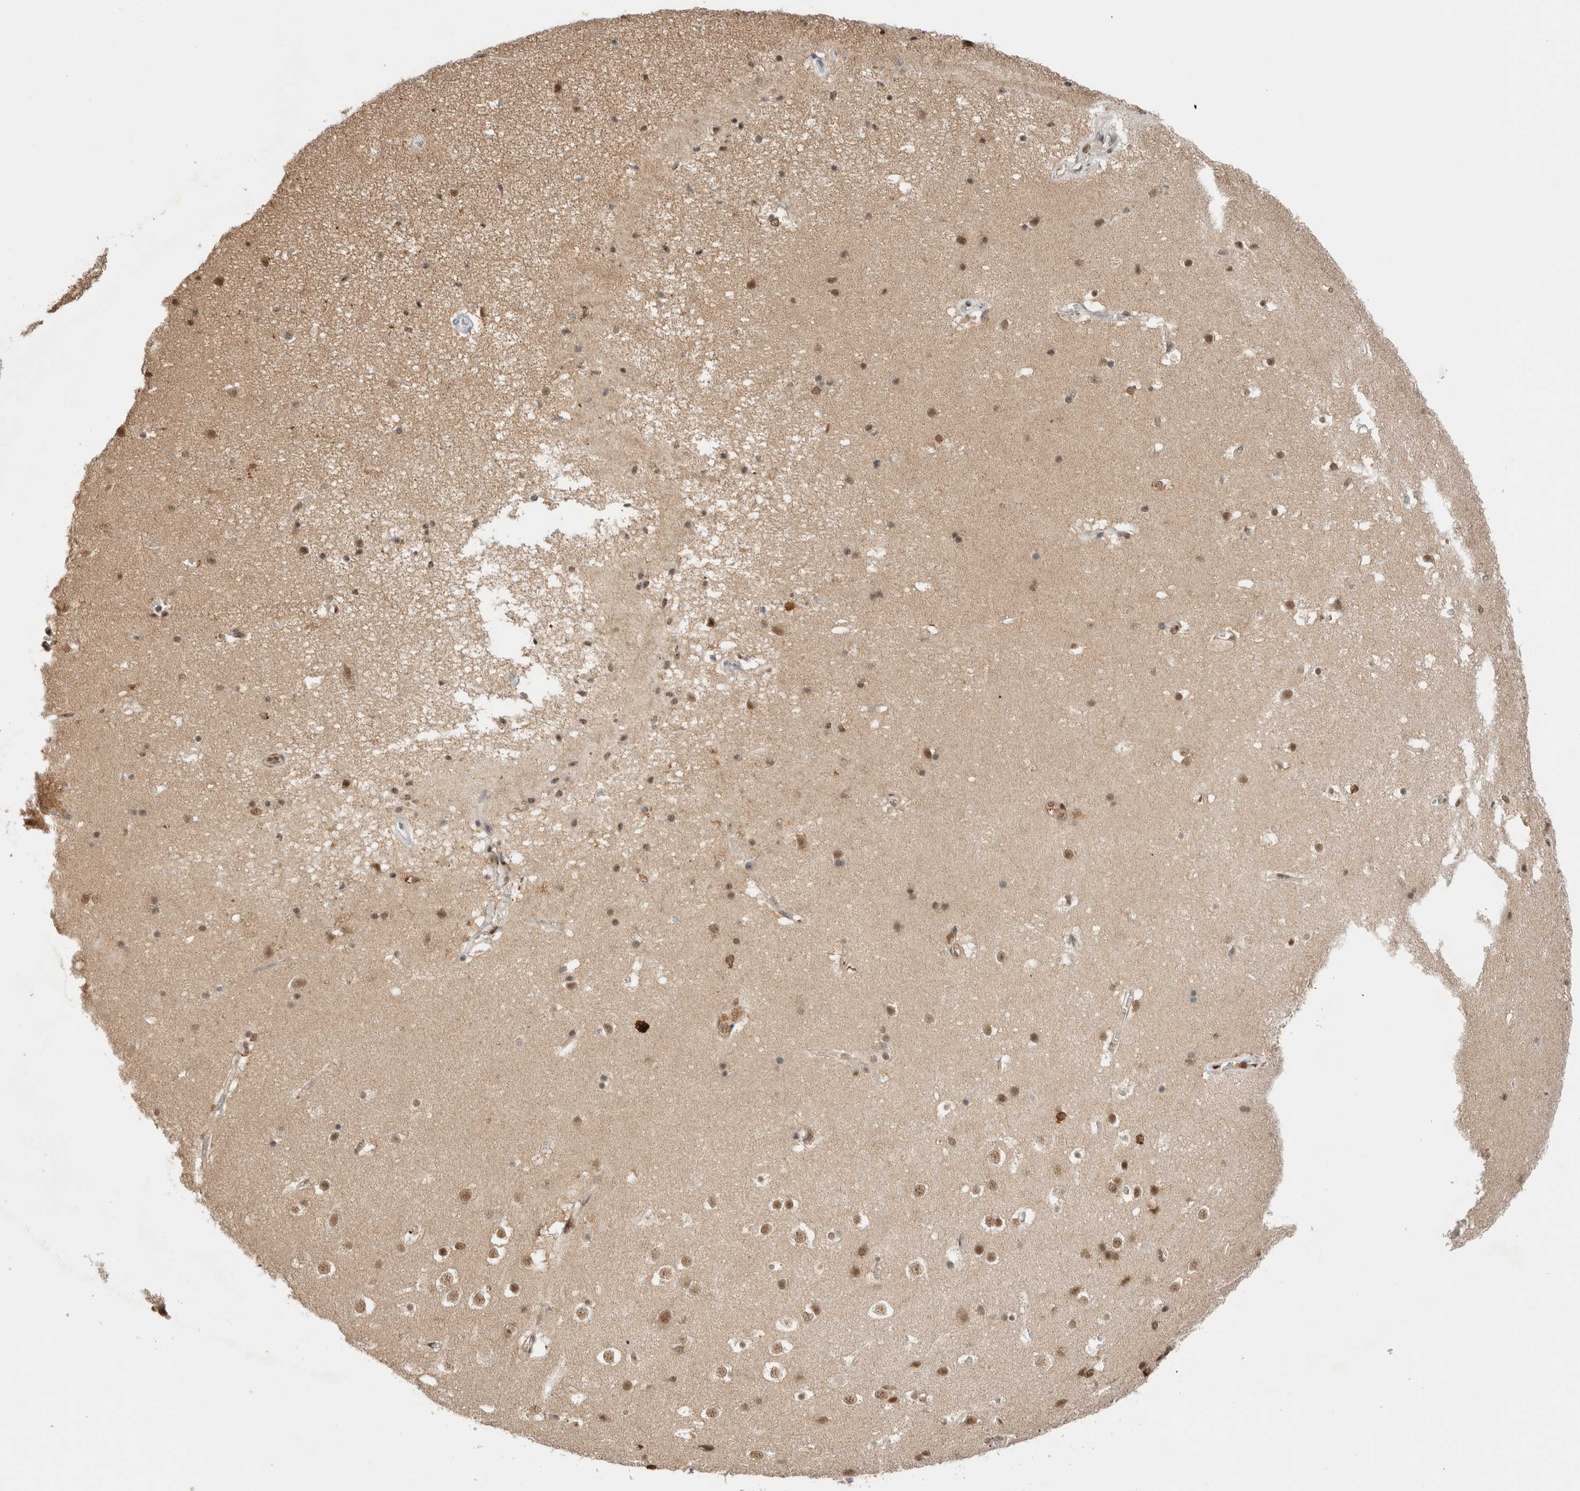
{"staining": {"intensity": "moderate", "quantity": ">75%", "location": "nuclear"}, "tissue": "cerebral cortex", "cell_type": "Endothelial cells", "image_type": "normal", "snomed": [{"axis": "morphology", "description": "Normal tissue, NOS"}, {"axis": "topography", "description": "Cerebral cortex"}], "caption": "Endothelial cells display moderate nuclear positivity in approximately >75% of cells in unremarkable cerebral cortex. The staining was performed using DAB (3,3'-diaminobenzidine) to visualize the protein expression in brown, while the nuclei were stained in blue with hematoxylin (Magnification: 20x).", "gene": "SNRNP40", "patient": {"sex": "male", "age": 54}}